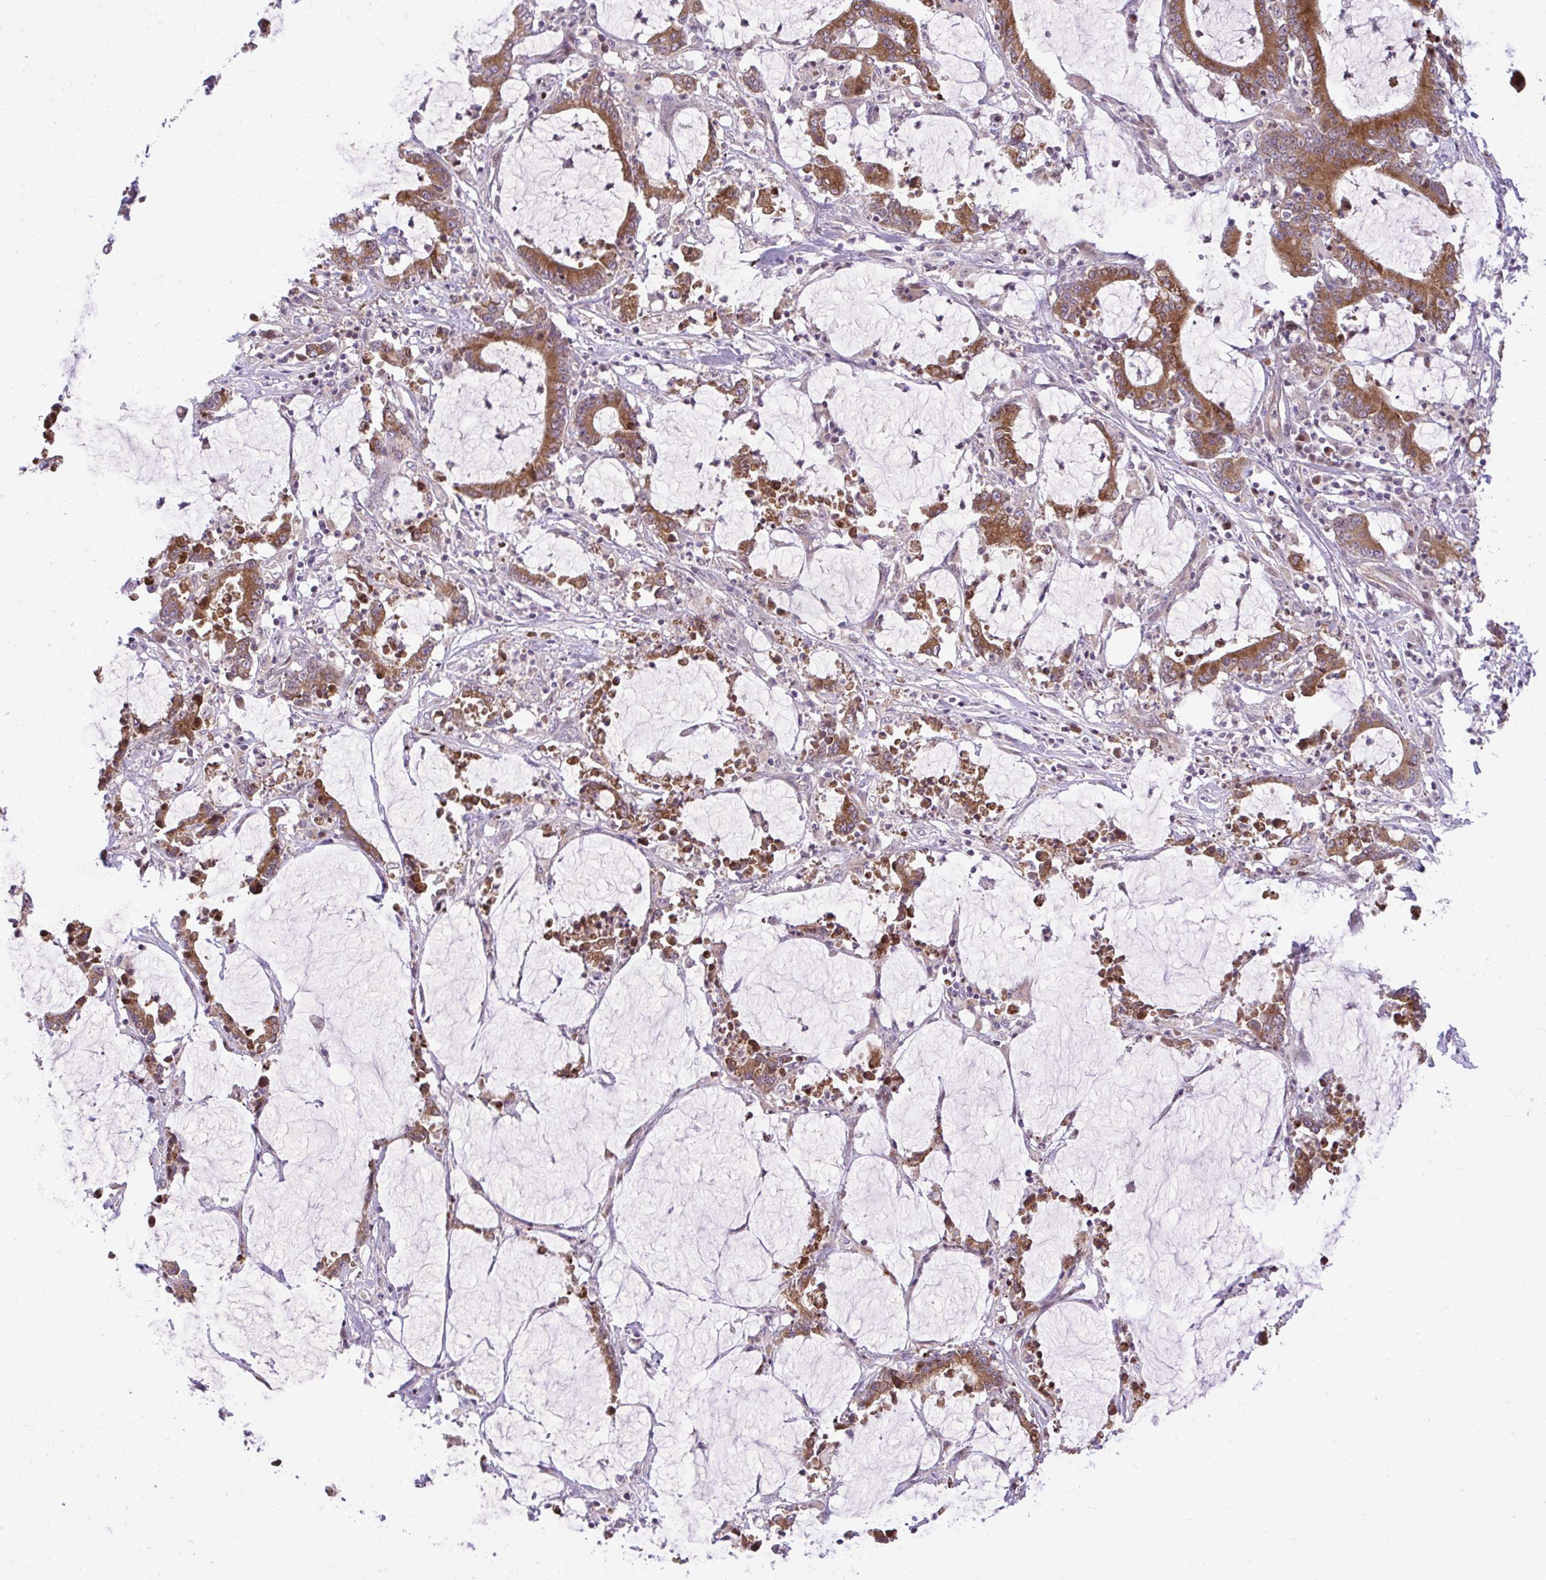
{"staining": {"intensity": "moderate", "quantity": ">75%", "location": "cytoplasmic/membranous,nuclear"}, "tissue": "stomach cancer", "cell_type": "Tumor cells", "image_type": "cancer", "snomed": [{"axis": "morphology", "description": "Adenocarcinoma, NOS"}, {"axis": "topography", "description": "Stomach, upper"}], "caption": "A micrograph showing moderate cytoplasmic/membranous and nuclear expression in approximately >75% of tumor cells in stomach cancer (adenocarcinoma), as visualized by brown immunohistochemical staining.", "gene": "CHIA", "patient": {"sex": "male", "age": 68}}